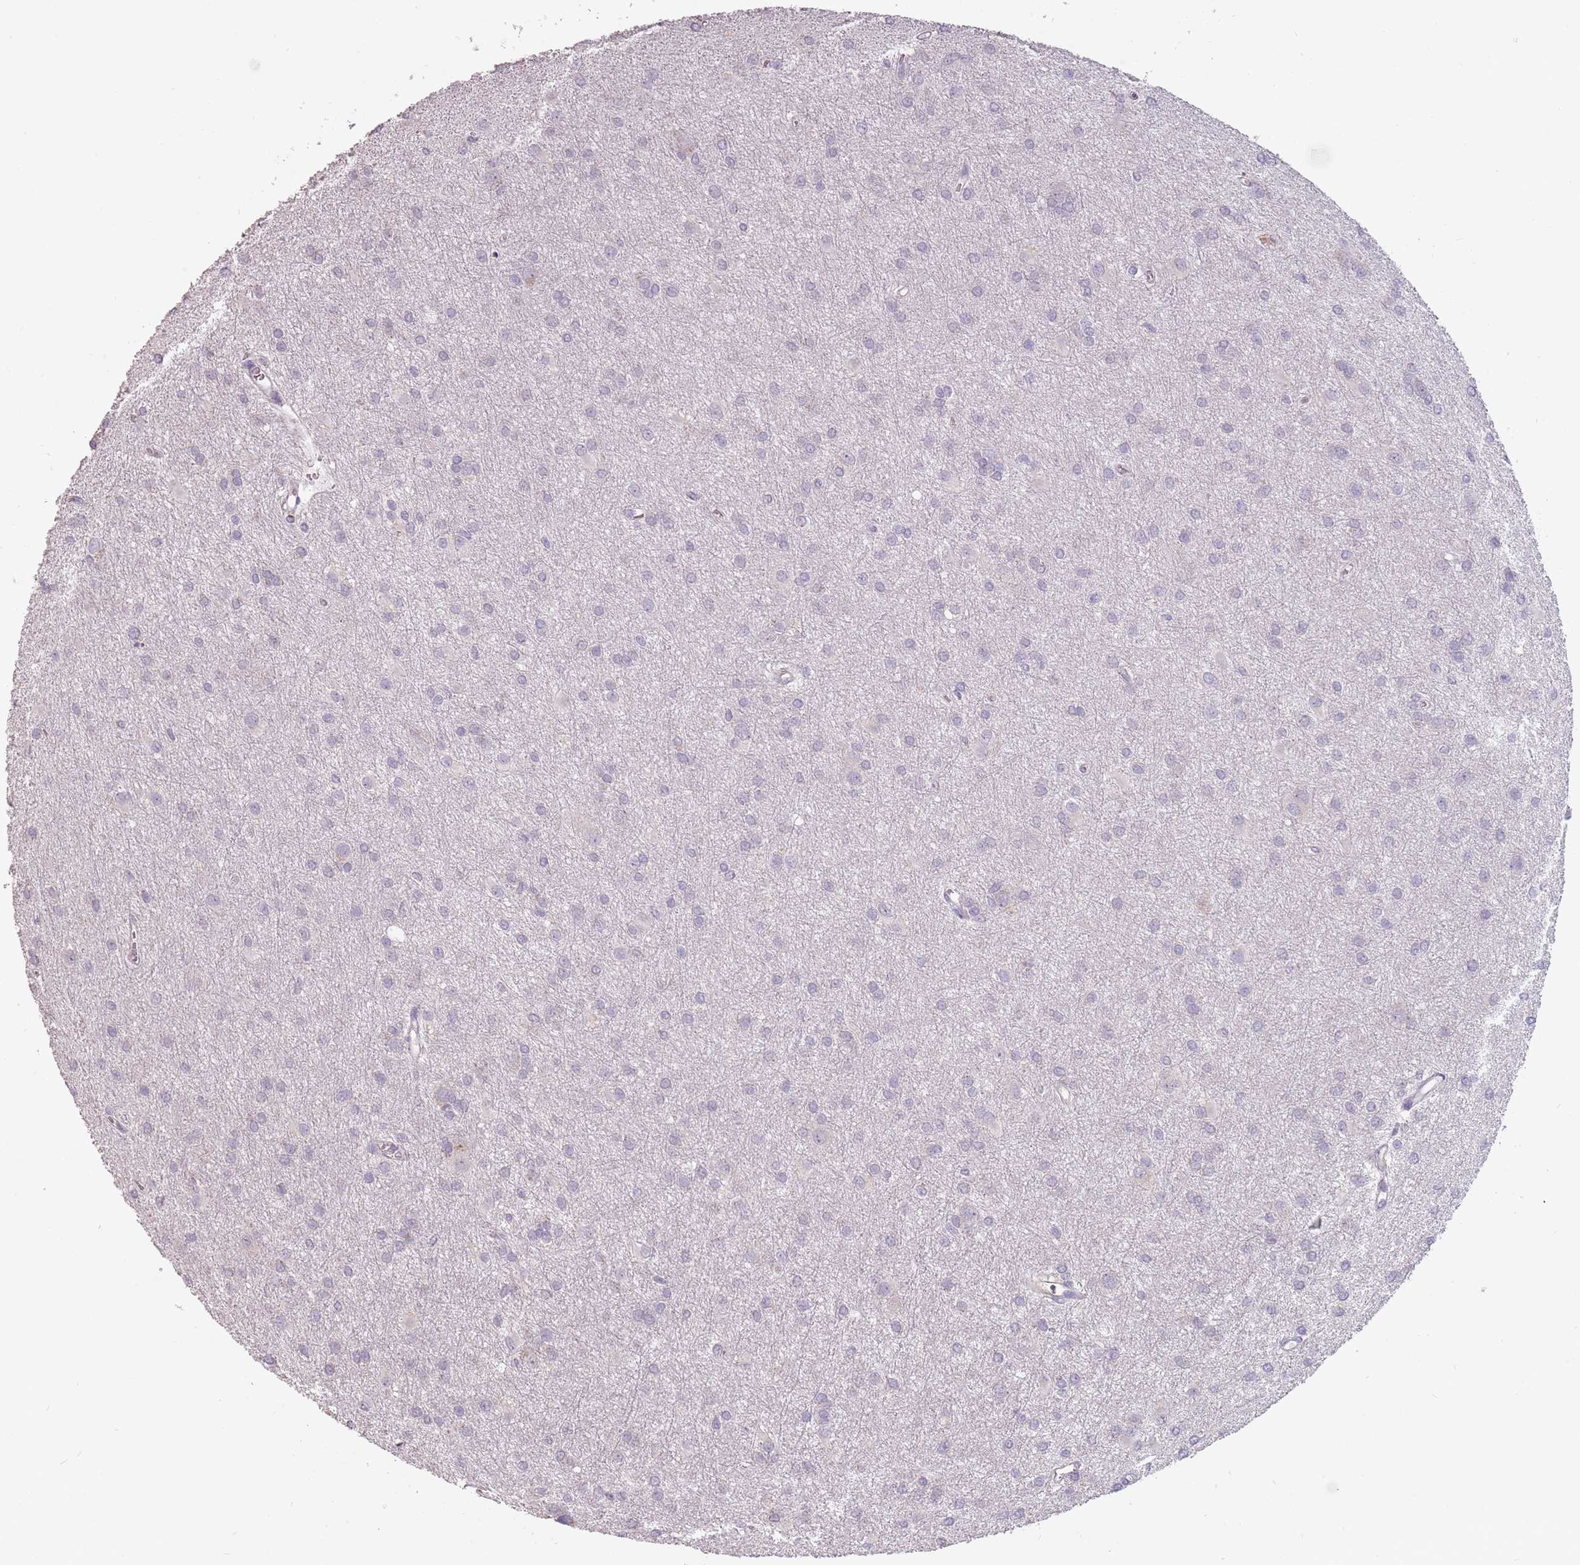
{"staining": {"intensity": "negative", "quantity": "none", "location": "none"}, "tissue": "glioma", "cell_type": "Tumor cells", "image_type": "cancer", "snomed": [{"axis": "morphology", "description": "Glioma, malignant, High grade"}, {"axis": "topography", "description": "Brain"}], "caption": "Immunohistochemistry (IHC) micrograph of human malignant glioma (high-grade) stained for a protein (brown), which displays no expression in tumor cells.", "gene": "RPS9", "patient": {"sex": "female", "age": 50}}